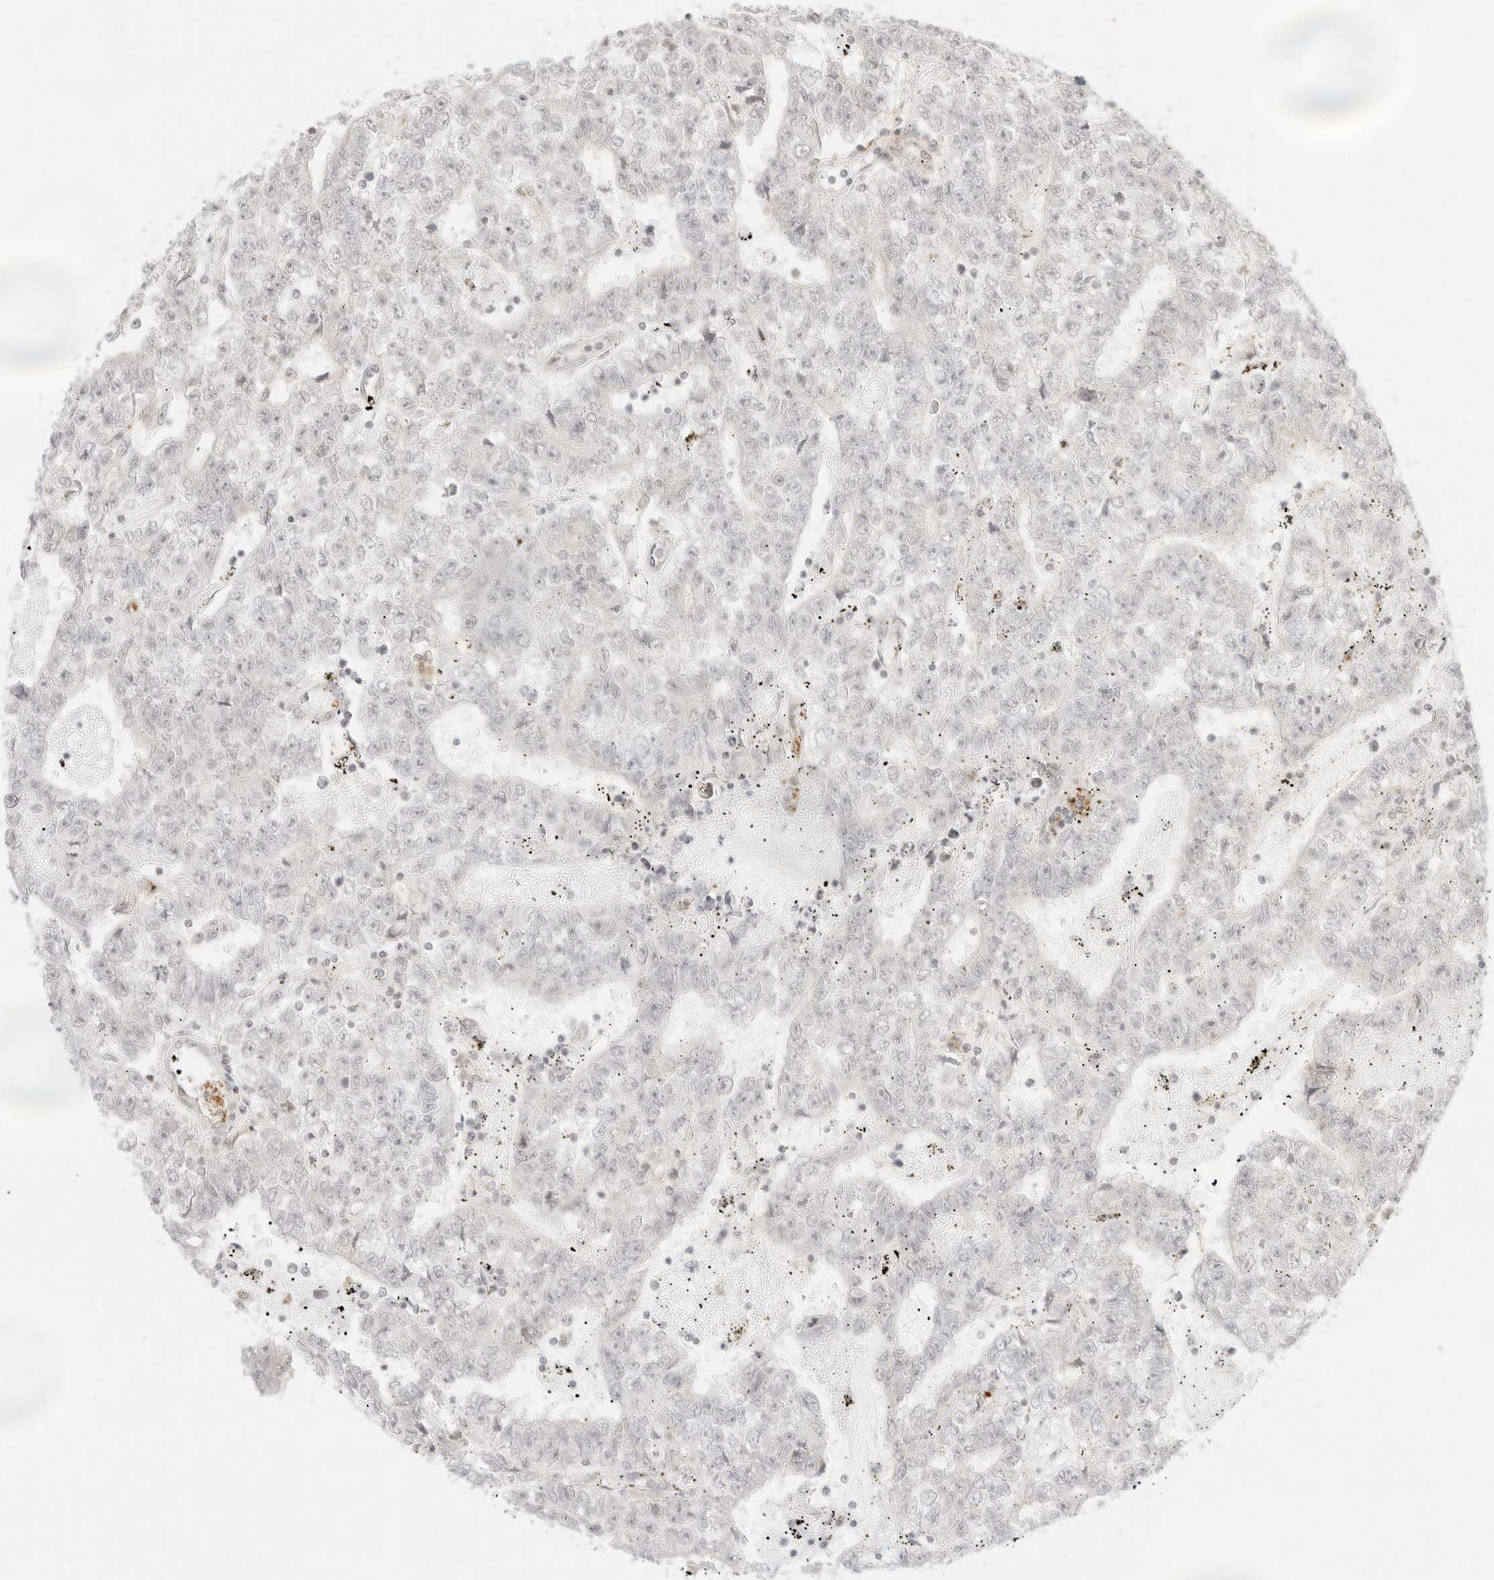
{"staining": {"intensity": "negative", "quantity": "none", "location": "none"}, "tissue": "testis cancer", "cell_type": "Tumor cells", "image_type": "cancer", "snomed": [{"axis": "morphology", "description": "Carcinoma, Embryonal, NOS"}, {"axis": "topography", "description": "Testis"}], "caption": "The histopathology image shows no significant expression in tumor cells of testis cancer (embryonal carcinoma). Brightfield microscopy of immunohistochemistry stained with DAB (brown) and hematoxylin (blue), captured at high magnification.", "gene": "GNAS", "patient": {"sex": "male", "age": 25}}